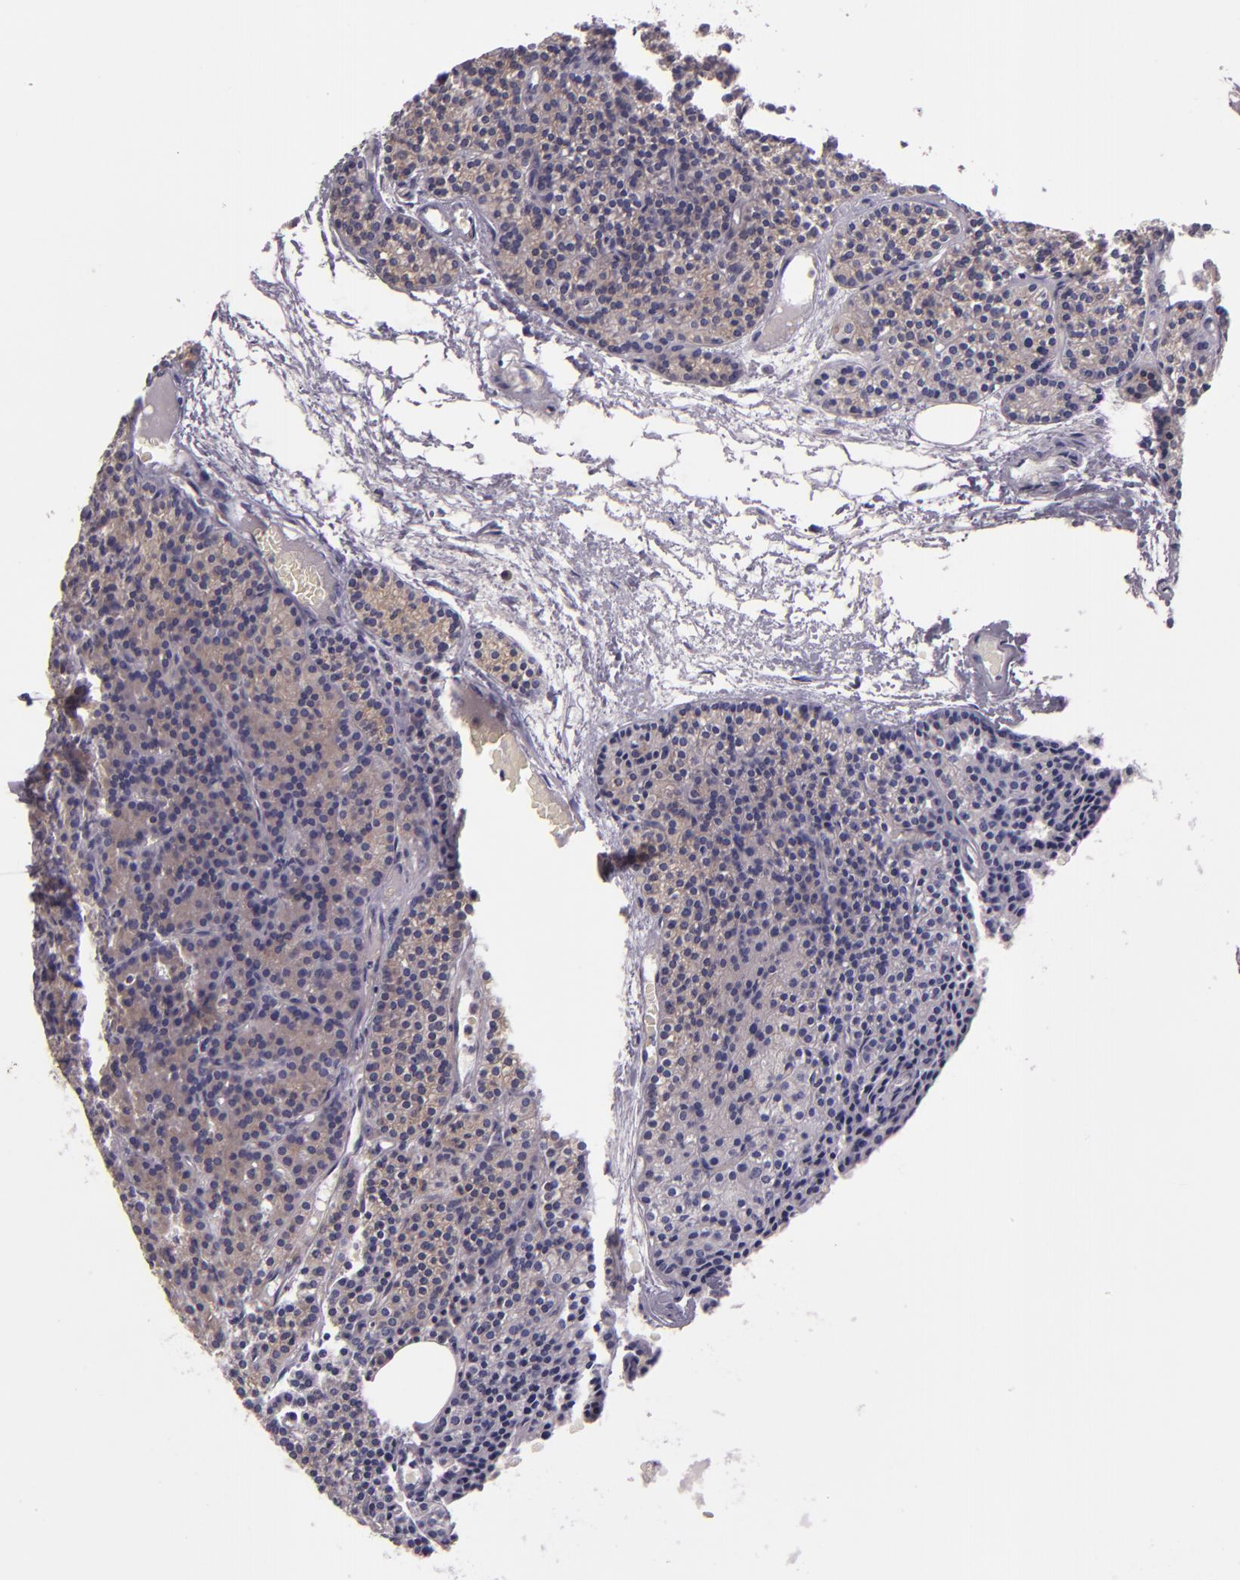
{"staining": {"intensity": "weak", "quantity": "25%-75%", "location": "cytoplasmic/membranous"}, "tissue": "parathyroid gland", "cell_type": "Glandular cells", "image_type": "normal", "snomed": [{"axis": "morphology", "description": "Normal tissue, NOS"}, {"axis": "topography", "description": "Parathyroid gland"}], "caption": "Brown immunohistochemical staining in benign parathyroid gland displays weak cytoplasmic/membranous expression in about 25%-75% of glandular cells. Immunohistochemistry (ihc) stains the protein in brown and the nuclei are stained blue.", "gene": "UPF3B", "patient": {"sex": "male", "age": 57}}